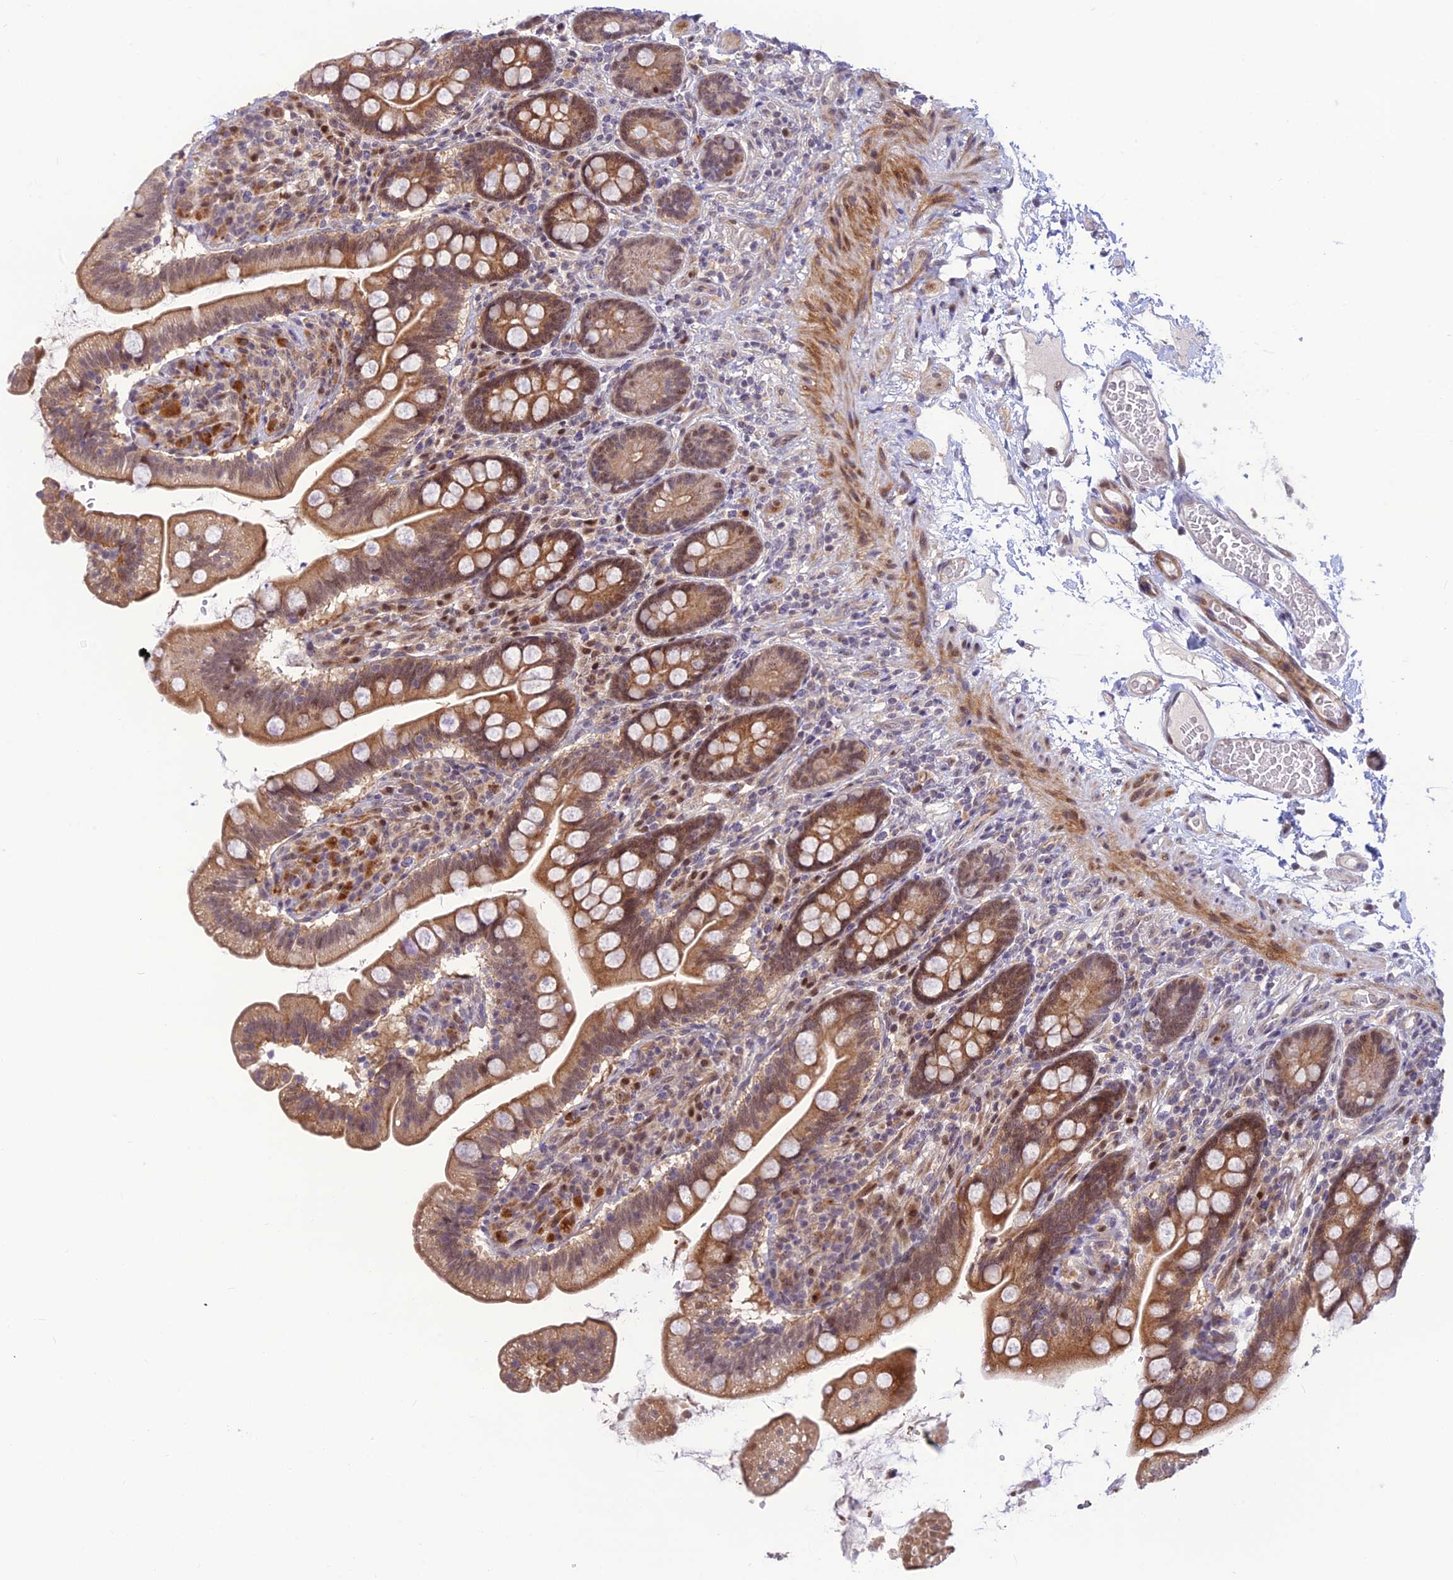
{"staining": {"intensity": "moderate", "quantity": "25%-75%", "location": "cytoplasmic/membranous,nuclear"}, "tissue": "small intestine", "cell_type": "Glandular cells", "image_type": "normal", "snomed": [{"axis": "morphology", "description": "Normal tissue, NOS"}, {"axis": "topography", "description": "Small intestine"}], "caption": "Immunohistochemical staining of benign human small intestine reveals 25%-75% levels of moderate cytoplasmic/membranous,nuclear protein expression in about 25%-75% of glandular cells. (DAB (3,3'-diaminobenzidine) IHC with brightfield microscopy, high magnification).", "gene": "ASPDH", "patient": {"sex": "female", "age": 64}}